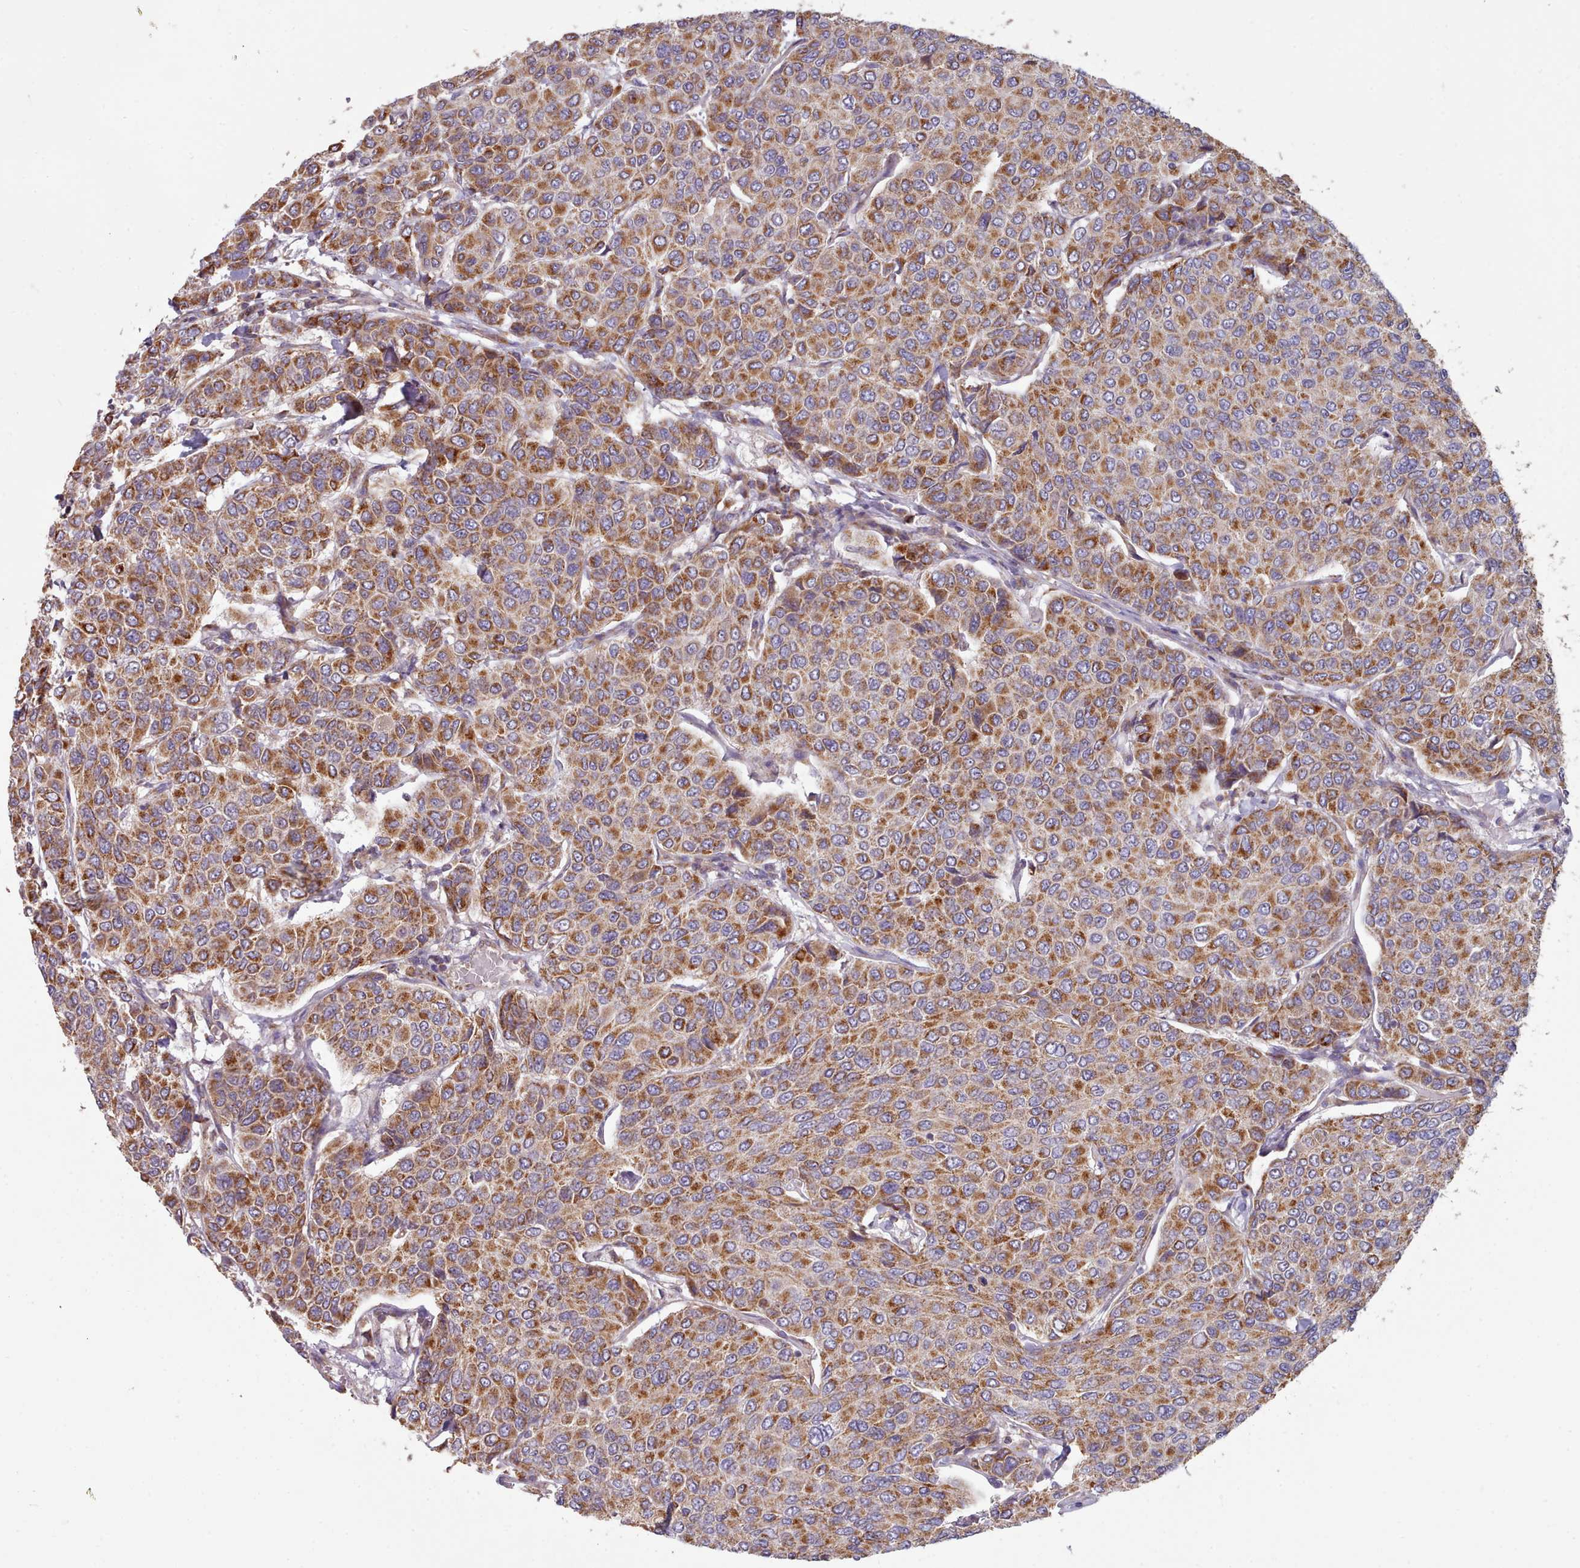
{"staining": {"intensity": "moderate", "quantity": ">75%", "location": "cytoplasmic/membranous"}, "tissue": "breast cancer", "cell_type": "Tumor cells", "image_type": "cancer", "snomed": [{"axis": "morphology", "description": "Duct carcinoma"}, {"axis": "topography", "description": "Breast"}], "caption": "A high-resolution histopathology image shows immunohistochemistry (IHC) staining of breast invasive ductal carcinoma, which reveals moderate cytoplasmic/membranous positivity in approximately >75% of tumor cells.", "gene": "HSDL2", "patient": {"sex": "female", "age": 55}}